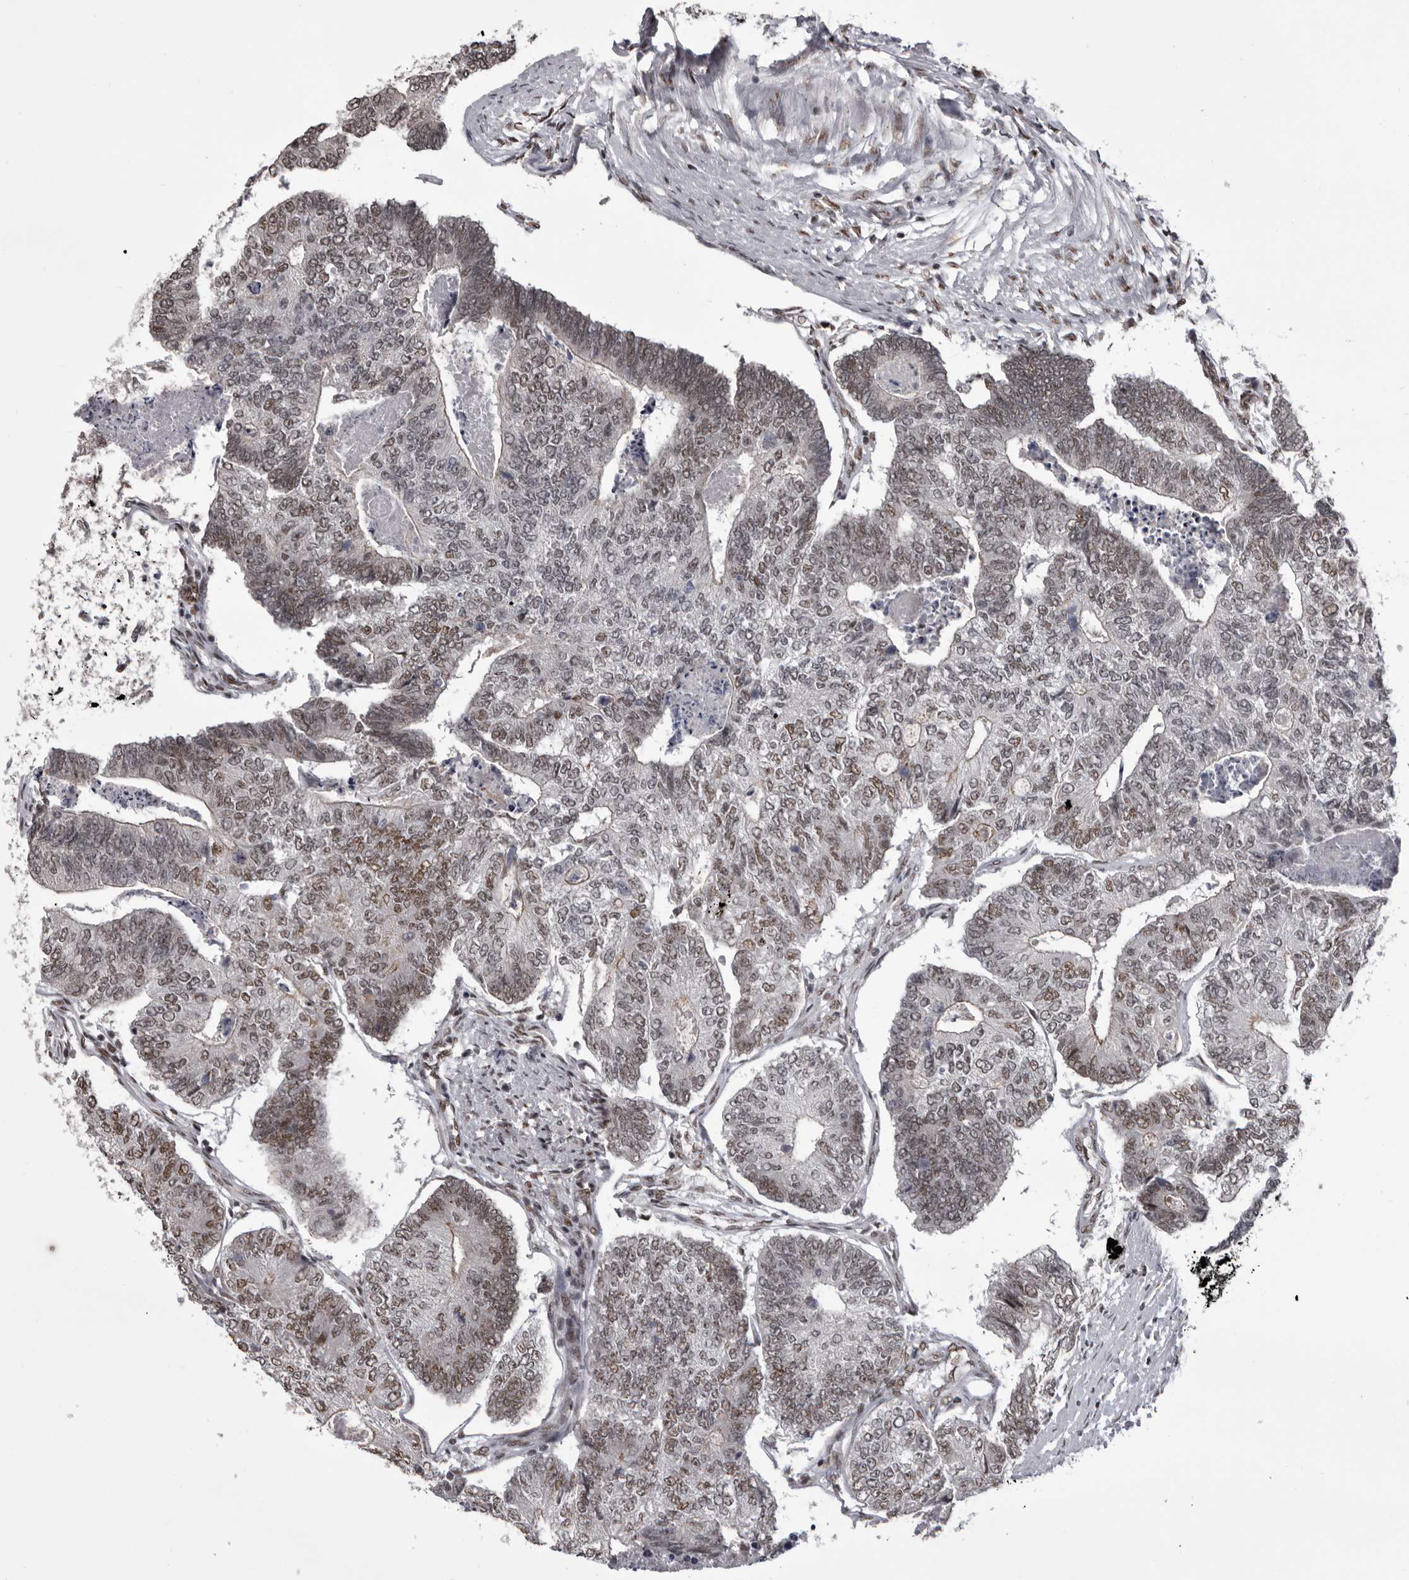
{"staining": {"intensity": "moderate", "quantity": ">75%", "location": "nuclear"}, "tissue": "colorectal cancer", "cell_type": "Tumor cells", "image_type": "cancer", "snomed": [{"axis": "morphology", "description": "Adenocarcinoma, NOS"}, {"axis": "topography", "description": "Colon"}], "caption": "Adenocarcinoma (colorectal) stained with DAB (3,3'-diaminobenzidine) IHC shows medium levels of moderate nuclear staining in approximately >75% of tumor cells.", "gene": "NUMA1", "patient": {"sex": "female", "age": 67}}